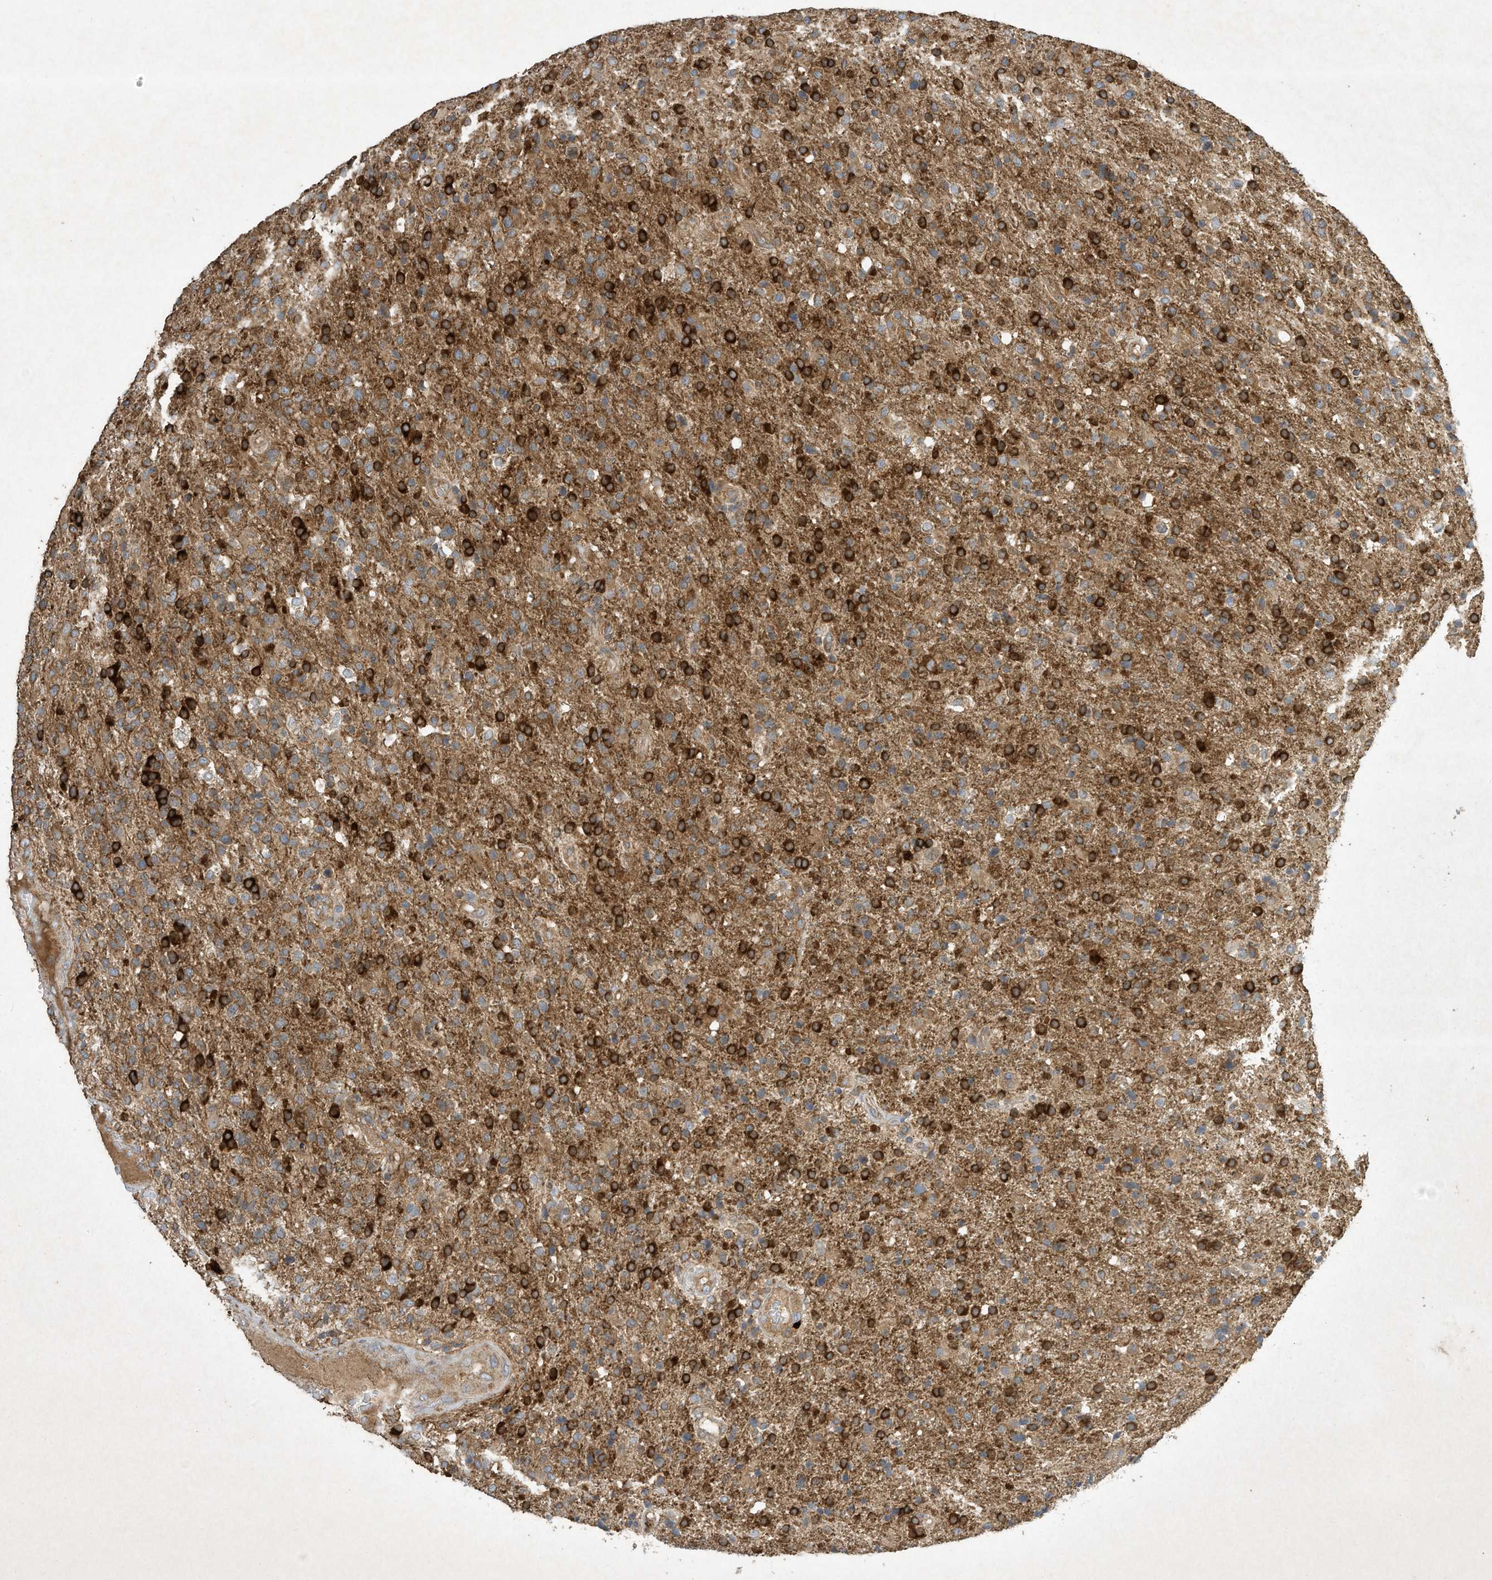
{"staining": {"intensity": "moderate", "quantity": "25%-75%", "location": "cytoplasmic/membranous"}, "tissue": "glioma", "cell_type": "Tumor cells", "image_type": "cancer", "snomed": [{"axis": "morphology", "description": "Glioma, malignant, High grade"}, {"axis": "topography", "description": "Brain"}], "caption": "Protein expression analysis of glioma displays moderate cytoplasmic/membranous expression in approximately 25%-75% of tumor cells. Using DAB (3,3'-diaminobenzidine) (brown) and hematoxylin (blue) stains, captured at high magnification using brightfield microscopy.", "gene": "SYNJ2", "patient": {"sex": "male", "age": 72}}